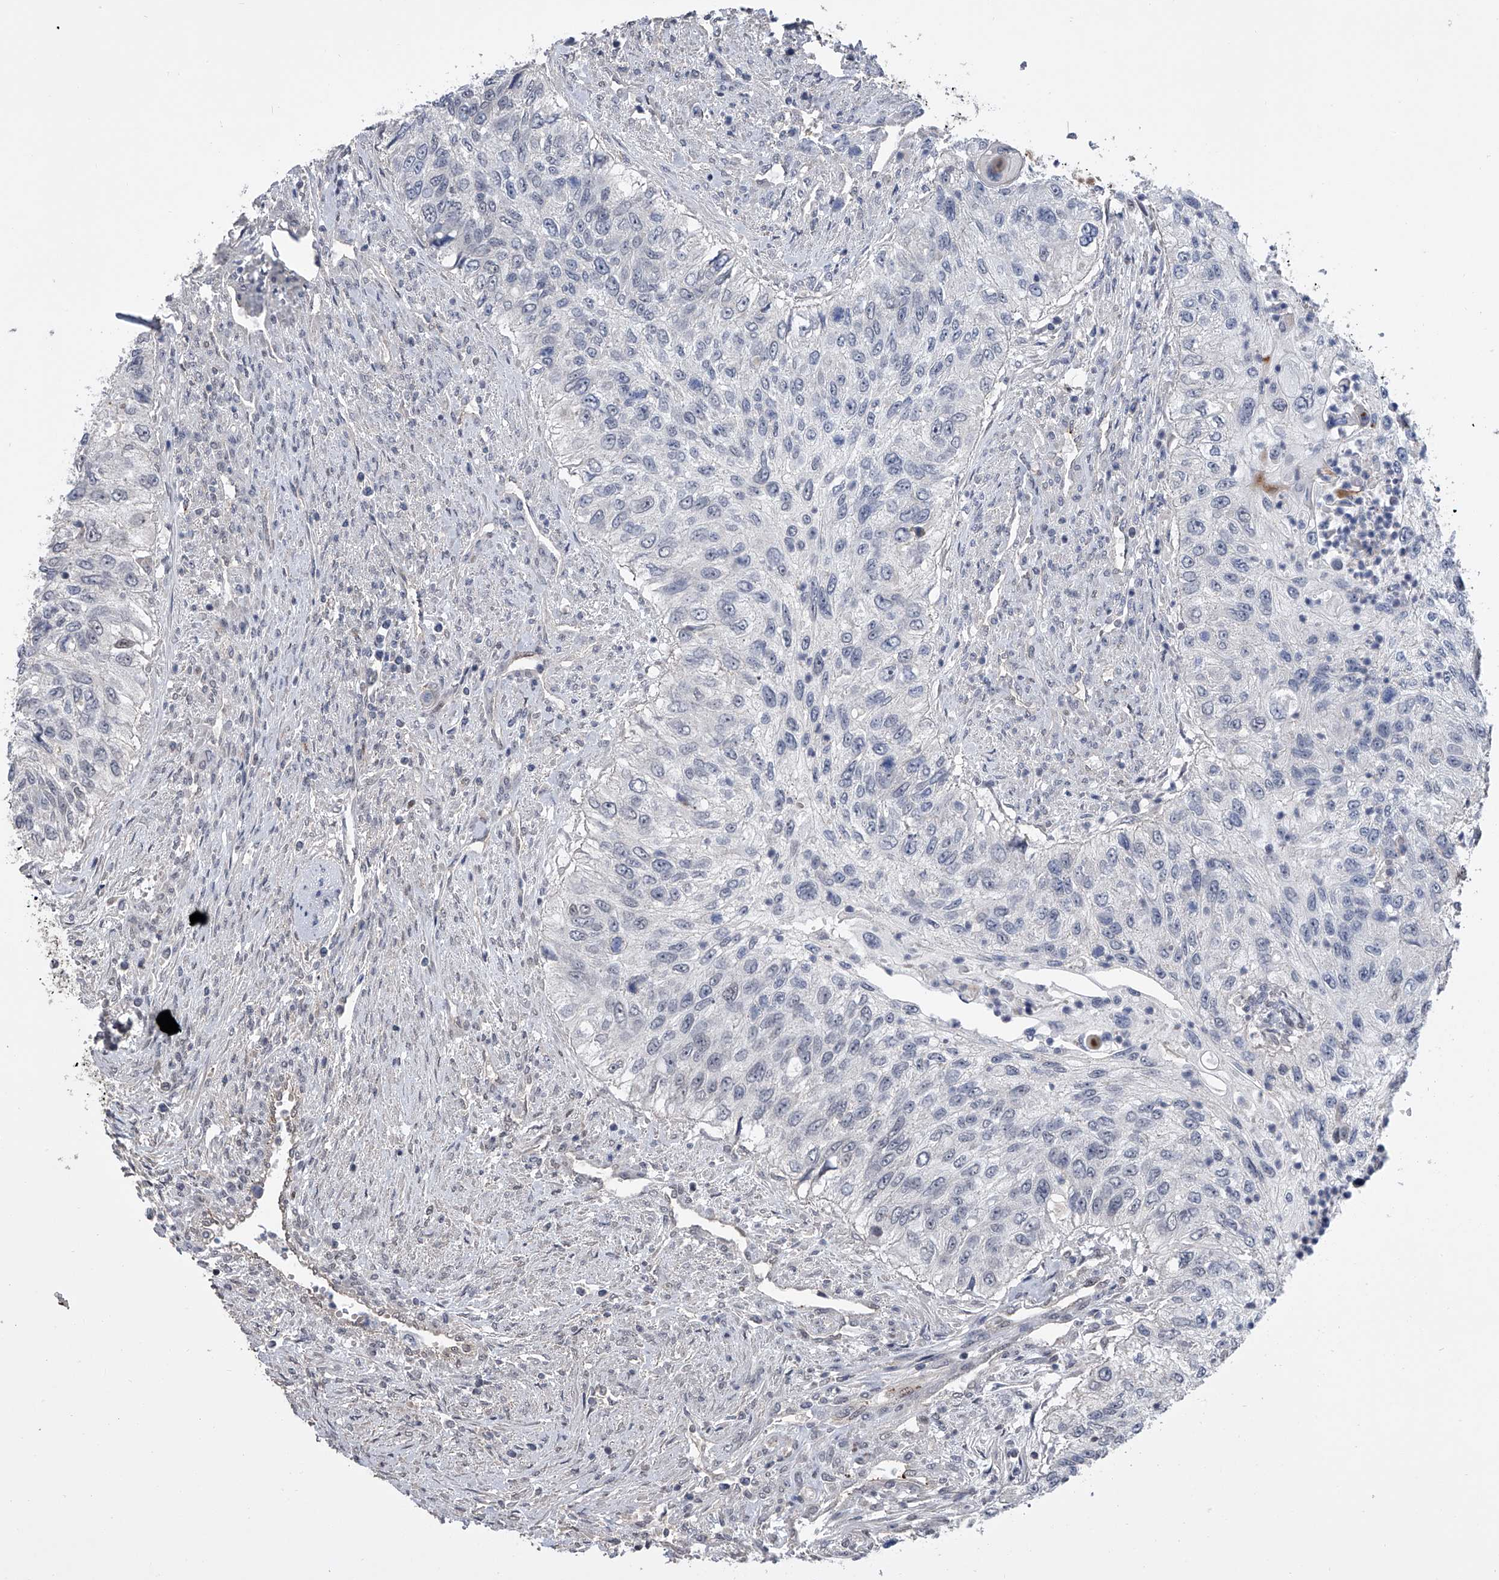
{"staining": {"intensity": "negative", "quantity": "none", "location": "none"}, "tissue": "urothelial cancer", "cell_type": "Tumor cells", "image_type": "cancer", "snomed": [{"axis": "morphology", "description": "Urothelial carcinoma, High grade"}, {"axis": "topography", "description": "Urinary bladder"}], "caption": "A high-resolution micrograph shows IHC staining of urothelial cancer, which demonstrates no significant expression in tumor cells.", "gene": "ZNF426", "patient": {"sex": "female", "age": 60}}